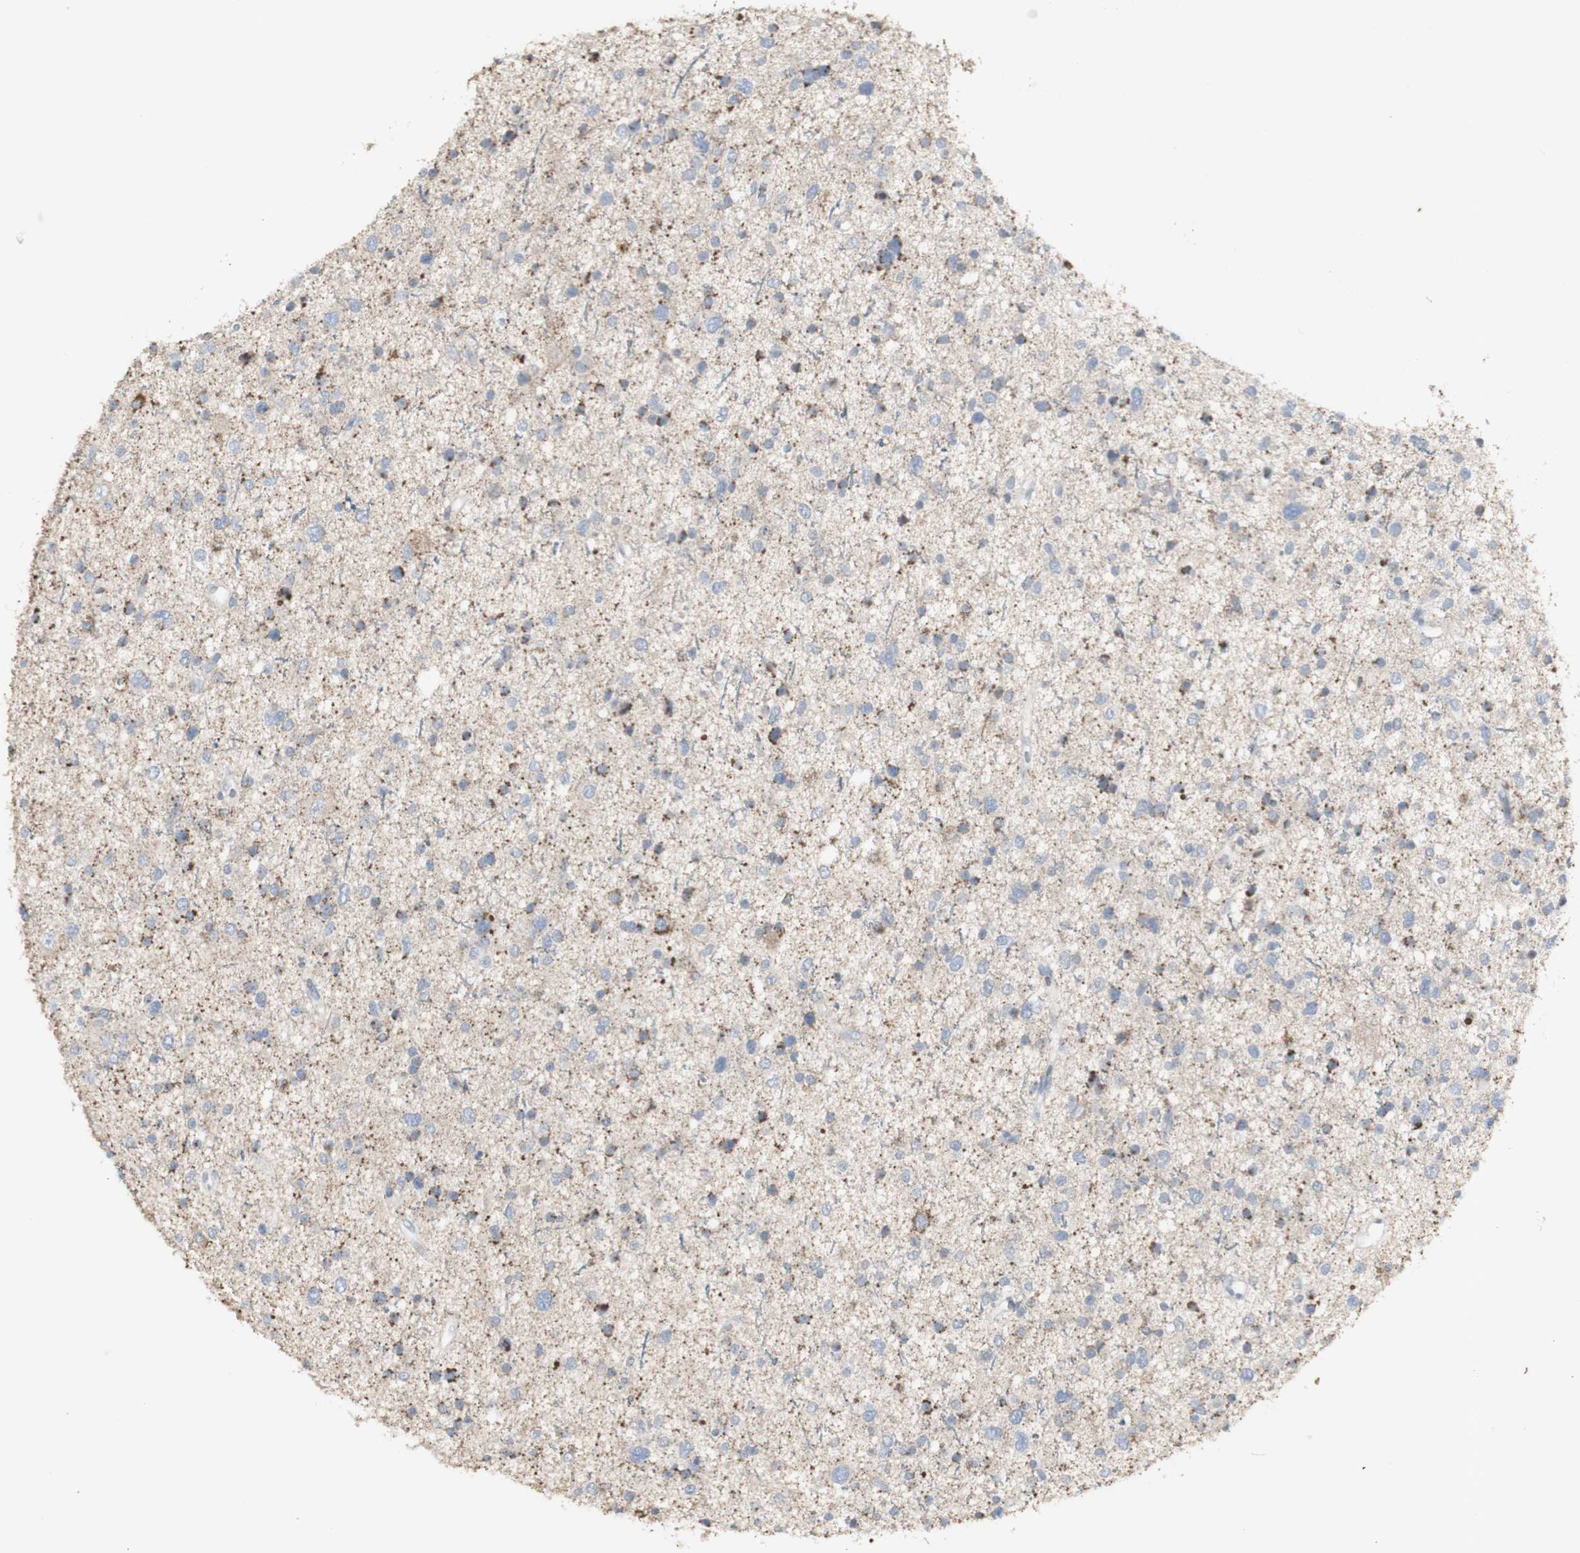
{"staining": {"intensity": "negative", "quantity": "none", "location": "none"}, "tissue": "glioma", "cell_type": "Tumor cells", "image_type": "cancer", "snomed": [{"axis": "morphology", "description": "Glioma, malignant, Low grade"}, {"axis": "topography", "description": "Brain"}], "caption": "A high-resolution image shows IHC staining of glioma, which exhibits no significant staining in tumor cells. (DAB (3,3'-diaminobenzidine) immunohistochemistry visualized using brightfield microscopy, high magnification).", "gene": "INS", "patient": {"sex": "female", "age": 37}}